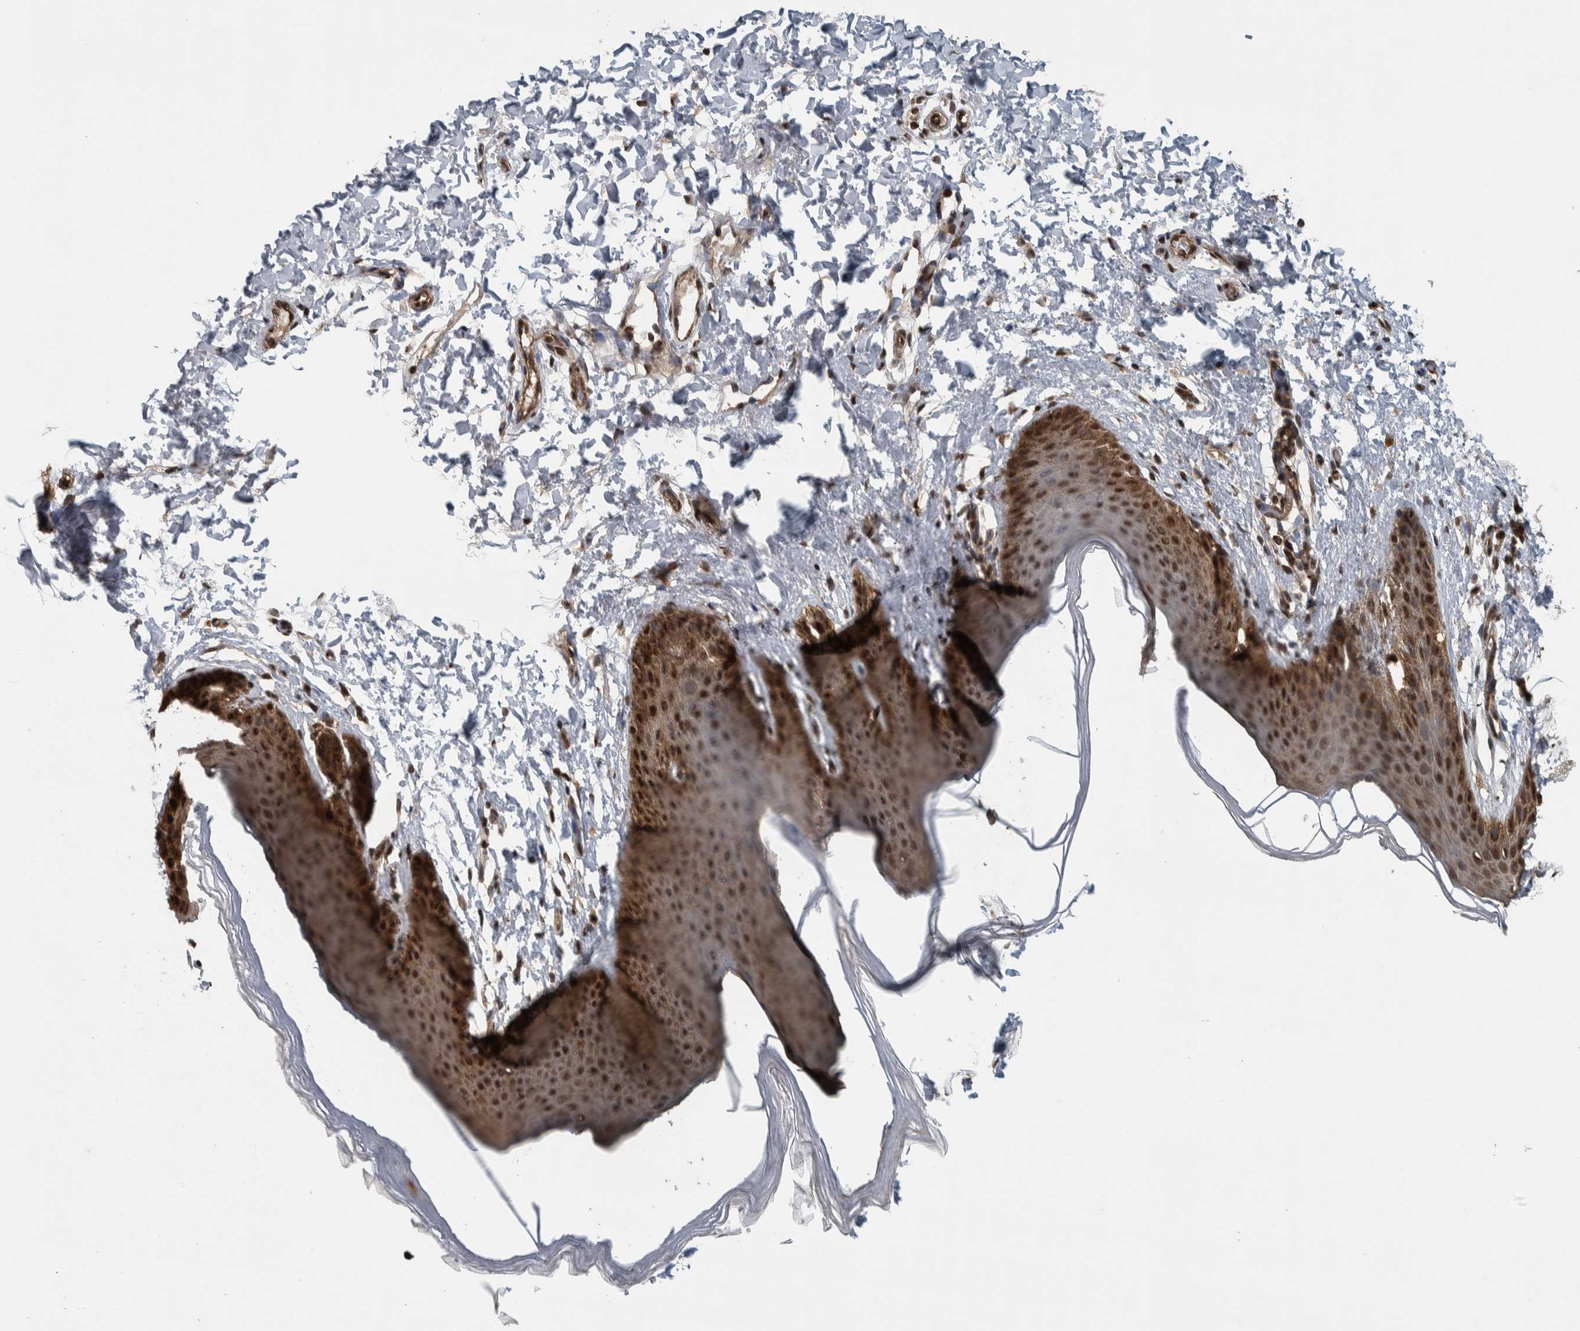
{"staining": {"intensity": "strong", "quantity": ">75%", "location": "cytoplasmic/membranous,nuclear"}, "tissue": "skin", "cell_type": "Epidermal cells", "image_type": "normal", "snomed": [{"axis": "morphology", "description": "Normal tissue, NOS"}, {"axis": "topography", "description": "Anal"}, {"axis": "topography", "description": "Peripheral nerve tissue"}], "caption": "Skin stained with immunohistochemistry exhibits strong cytoplasmic/membranous,nuclear positivity in approximately >75% of epidermal cells.", "gene": "FAM135B", "patient": {"sex": "male", "age": 44}}